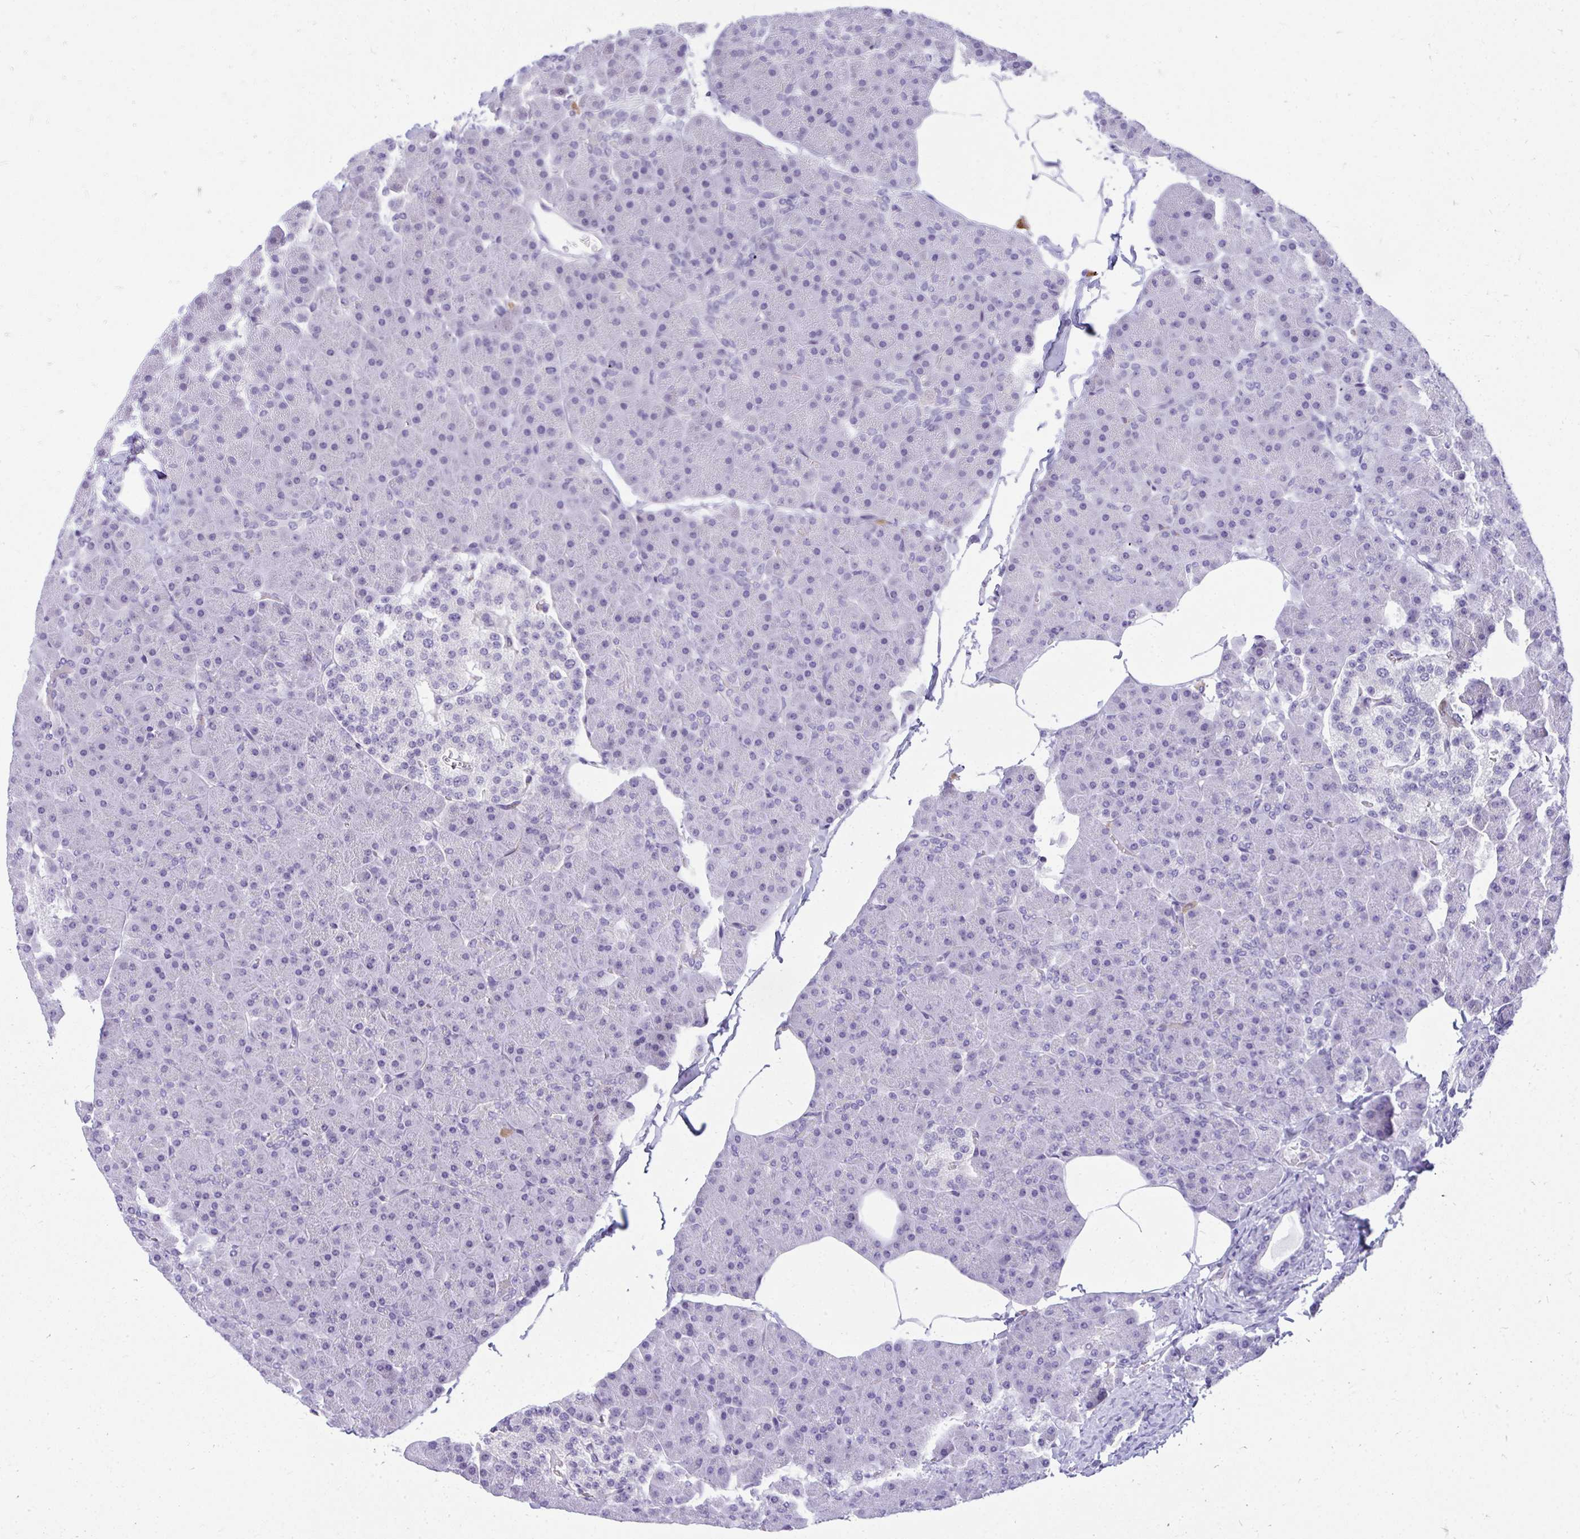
{"staining": {"intensity": "negative", "quantity": "none", "location": "none"}, "tissue": "pancreas", "cell_type": "Exocrine glandular cells", "image_type": "normal", "snomed": [{"axis": "morphology", "description": "Normal tissue, NOS"}, {"axis": "topography", "description": "Pancreas"}], "caption": "DAB immunohistochemical staining of benign human pancreas exhibits no significant staining in exocrine glandular cells.", "gene": "TSBP1", "patient": {"sex": "male", "age": 35}}